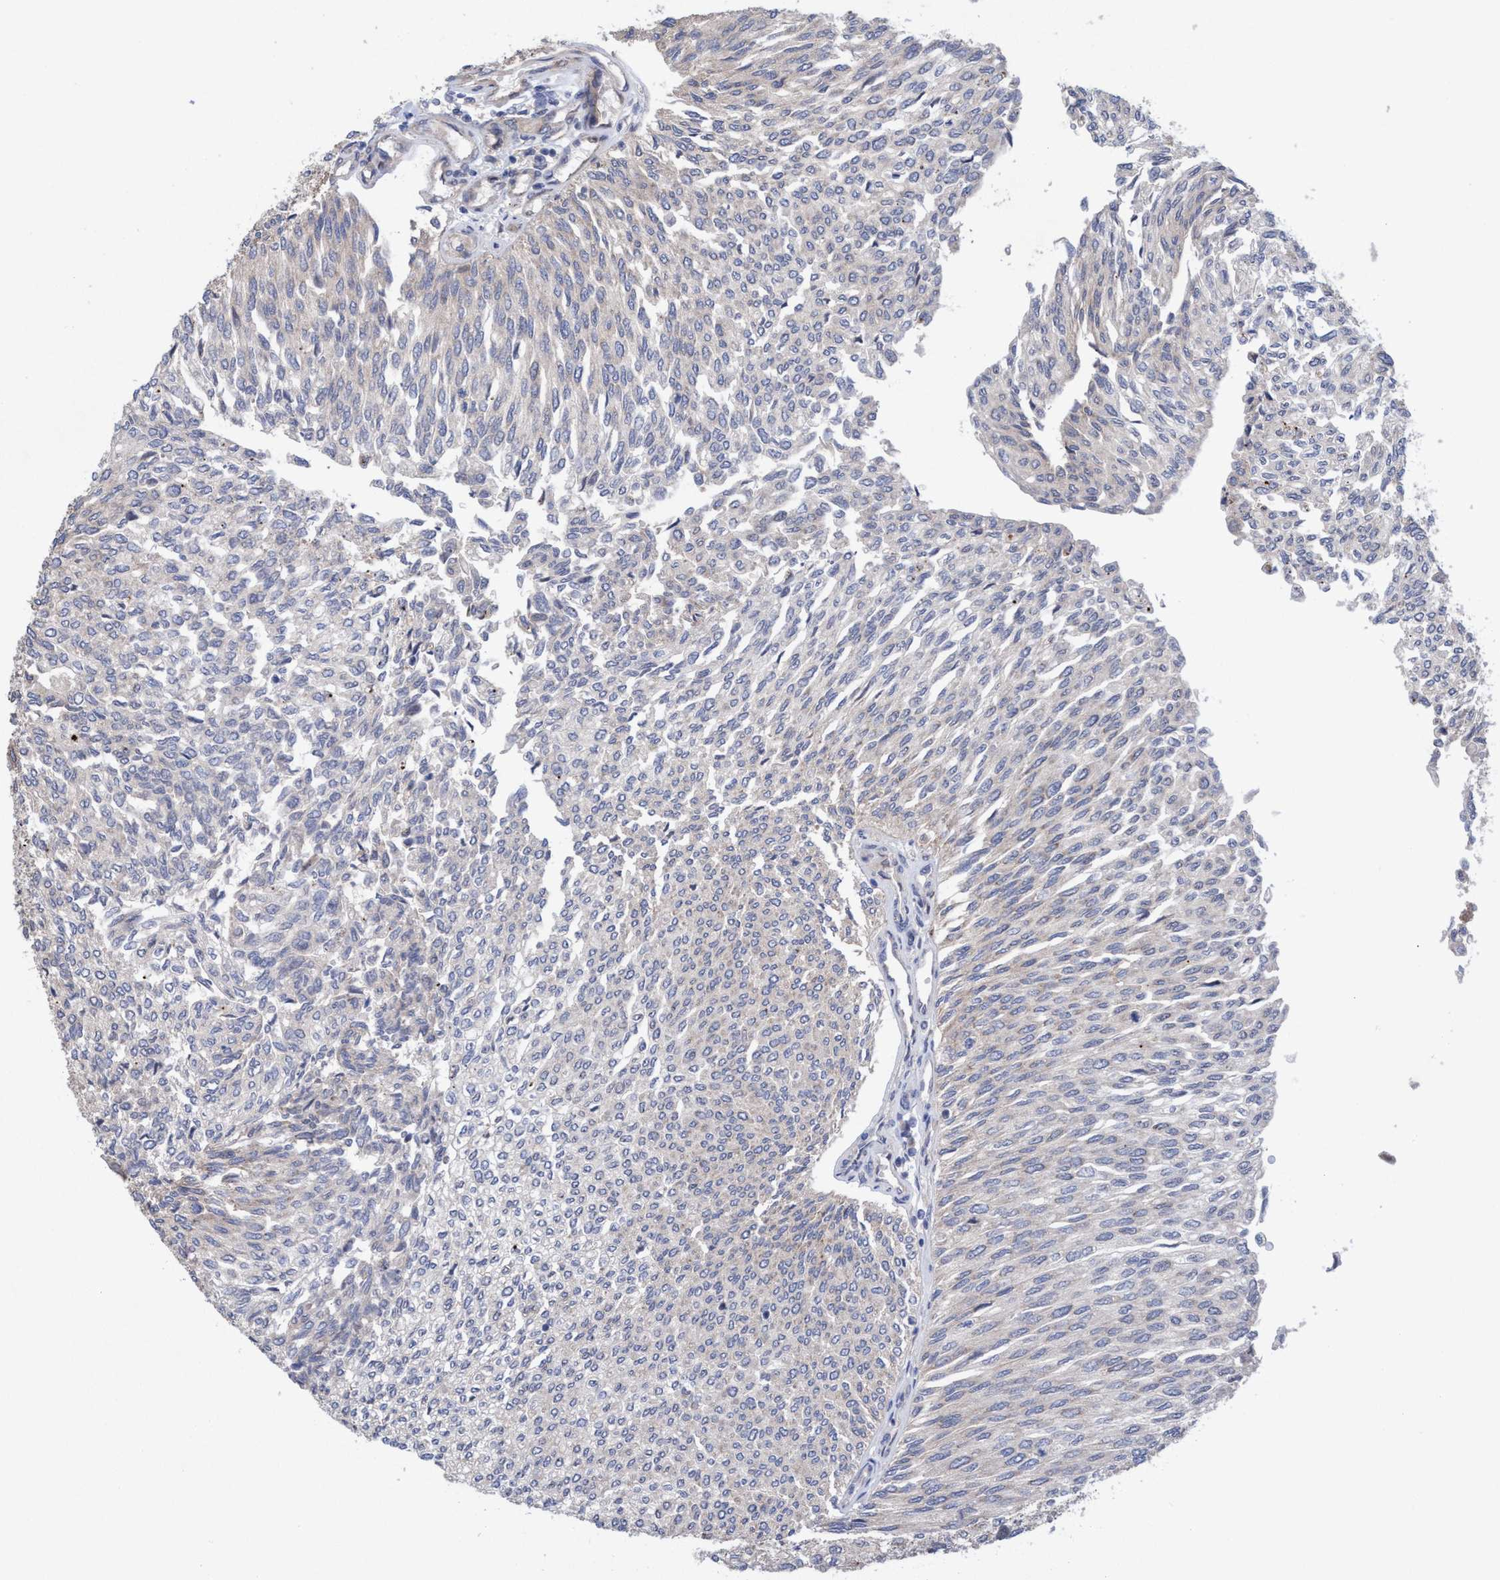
{"staining": {"intensity": "weak", "quantity": "<25%", "location": "cytoplasmic/membranous"}, "tissue": "urothelial cancer", "cell_type": "Tumor cells", "image_type": "cancer", "snomed": [{"axis": "morphology", "description": "Urothelial carcinoma, Low grade"}, {"axis": "topography", "description": "Urinary bladder"}], "caption": "Protein analysis of urothelial carcinoma (low-grade) demonstrates no significant expression in tumor cells.", "gene": "P2RY14", "patient": {"sex": "female", "age": 79}}